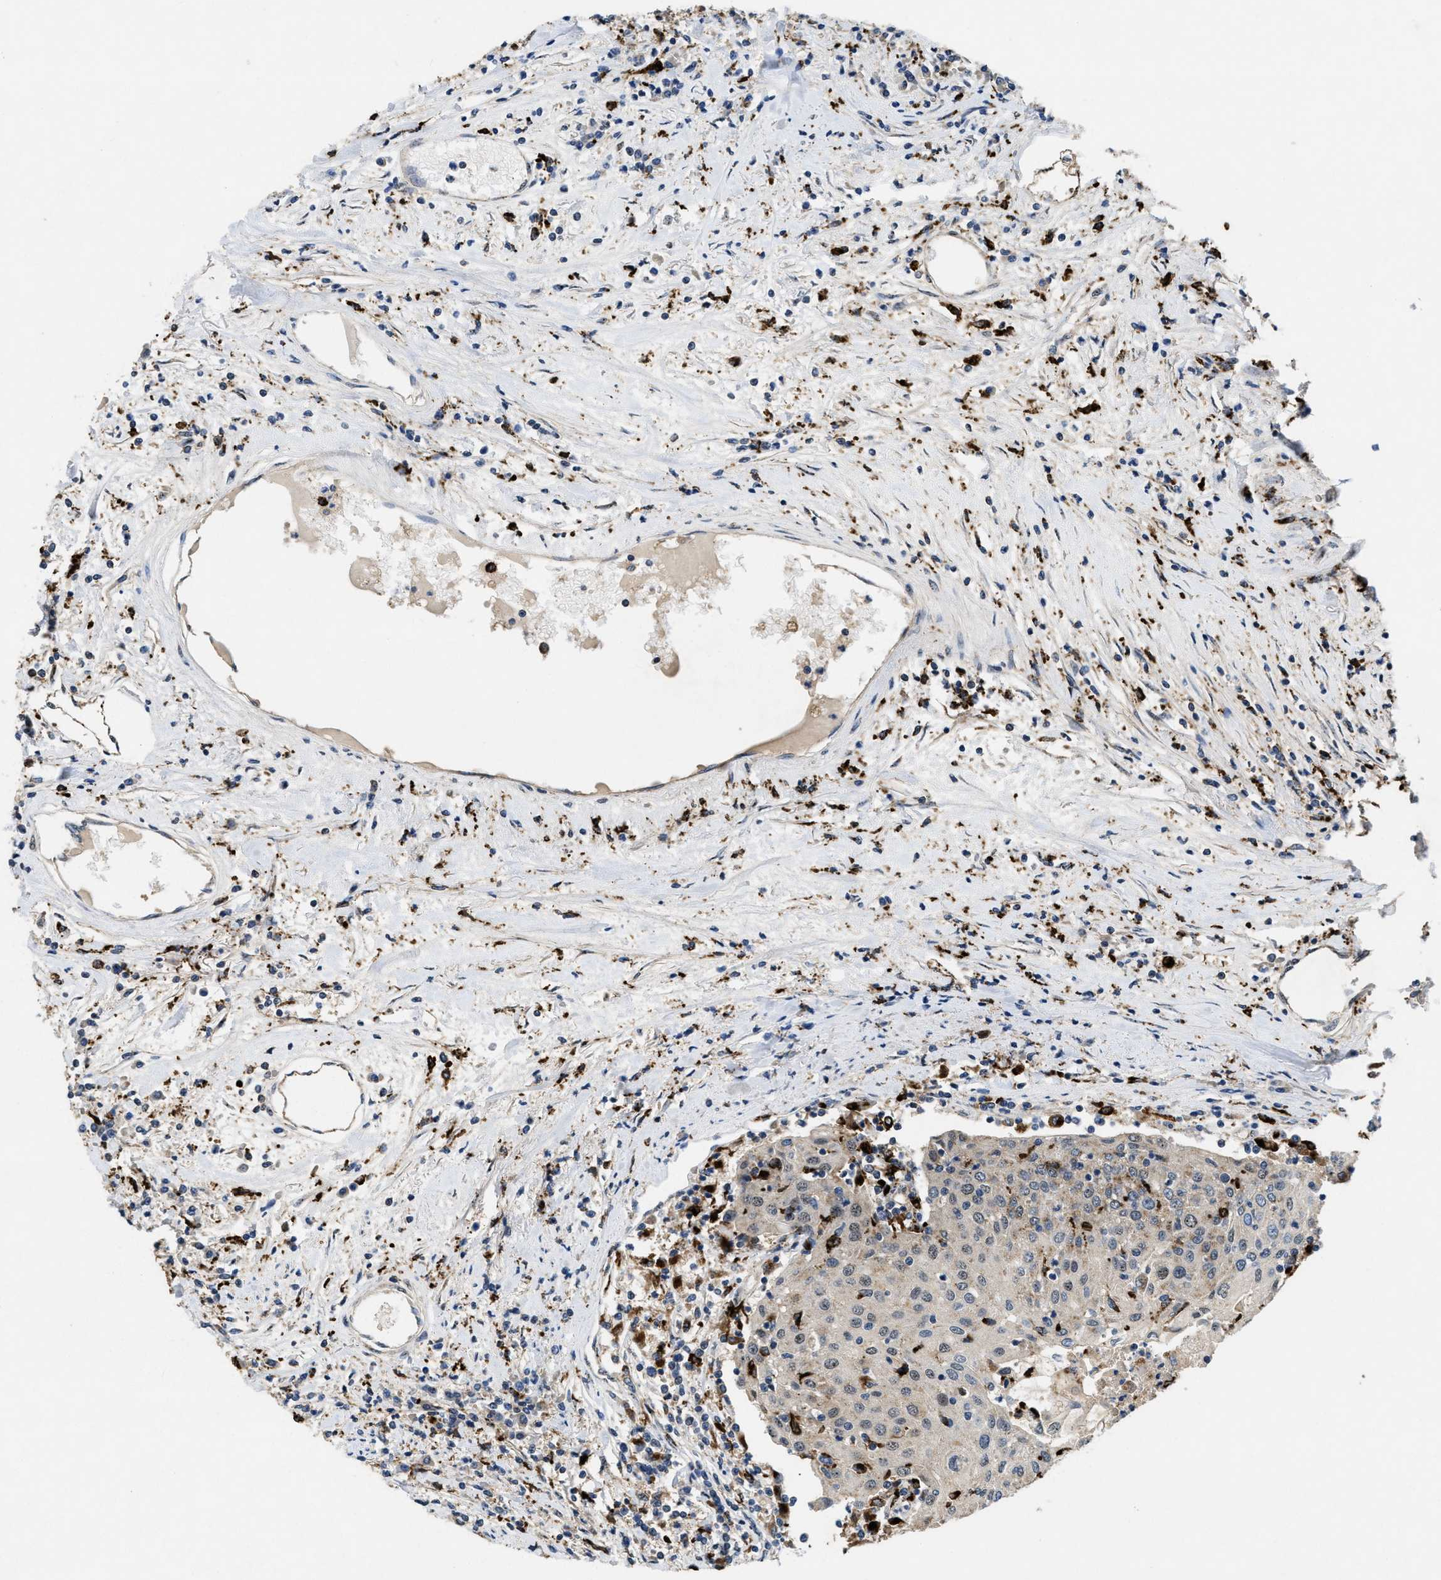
{"staining": {"intensity": "moderate", "quantity": "<25%", "location": "cytoplasmic/membranous"}, "tissue": "urothelial cancer", "cell_type": "Tumor cells", "image_type": "cancer", "snomed": [{"axis": "morphology", "description": "Urothelial carcinoma, High grade"}, {"axis": "topography", "description": "Urinary bladder"}], "caption": "The histopathology image displays a brown stain indicating the presence of a protein in the cytoplasmic/membranous of tumor cells in urothelial carcinoma (high-grade).", "gene": "BMPR2", "patient": {"sex": "female", "age": 85}}